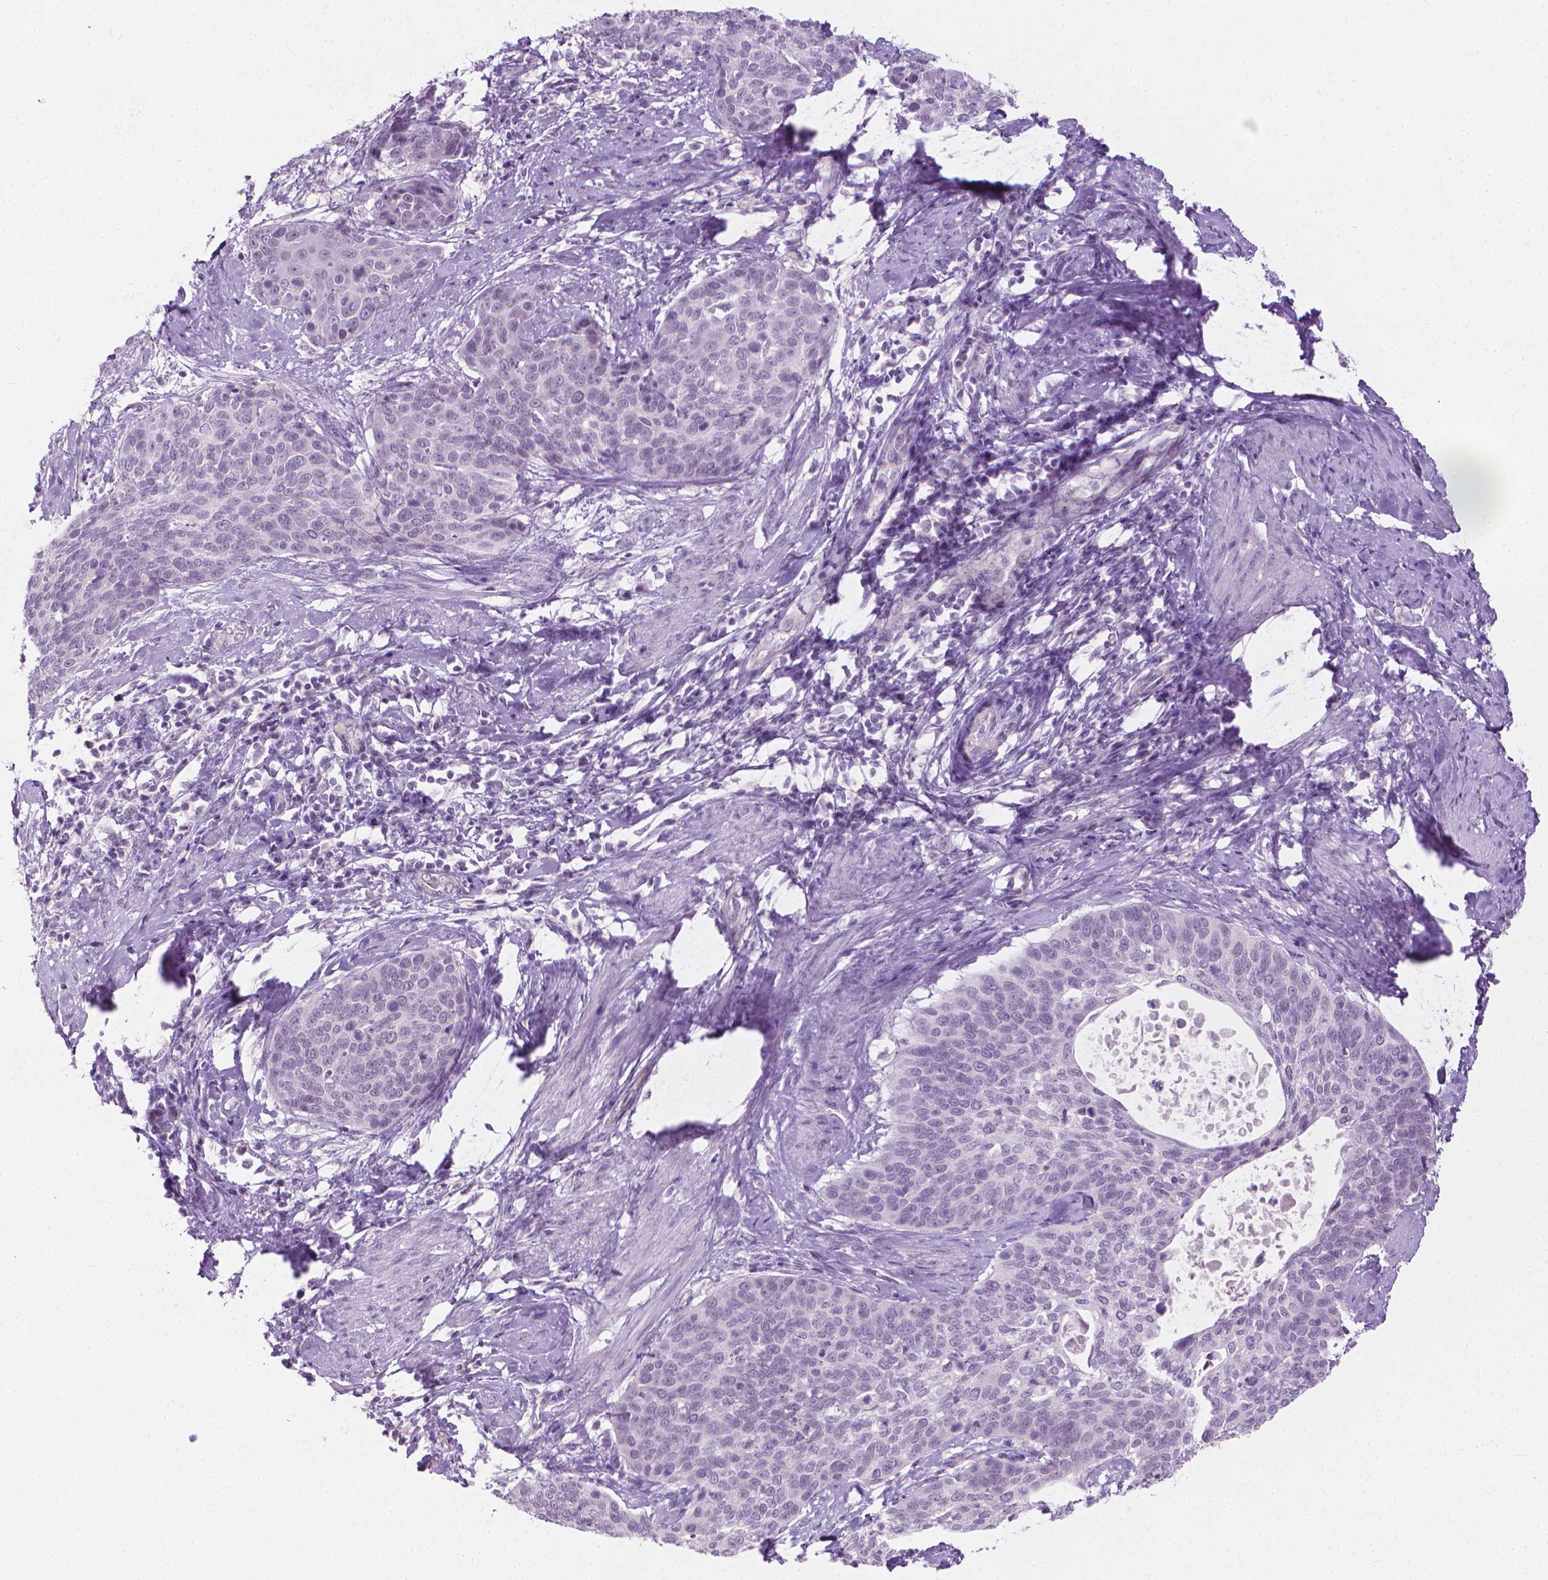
{"staining": {"intensity": "negative", "quantity": "none", "location": "none"}, "tissue": "cervical cancer", "cell_type": "Tumor cells", "image_type": "cancer", "snomed": [{"axis": "morphology", "description": "Squamous cell carcinoma, NOS"}, {"axis": "topography", "description": "Cervix"}], "caption": "Immunohistochemical staining of cervical squamous cell carcinoma exhibits no significant staining in tumor cells. The staining was performed using DAB to visualize the protein expression in brown, while the nuclei were stained in blue with hematoxylin (Magnification: 20x).", "gene": "KRT73", "patient": {"sex": "female", "age": 69}}